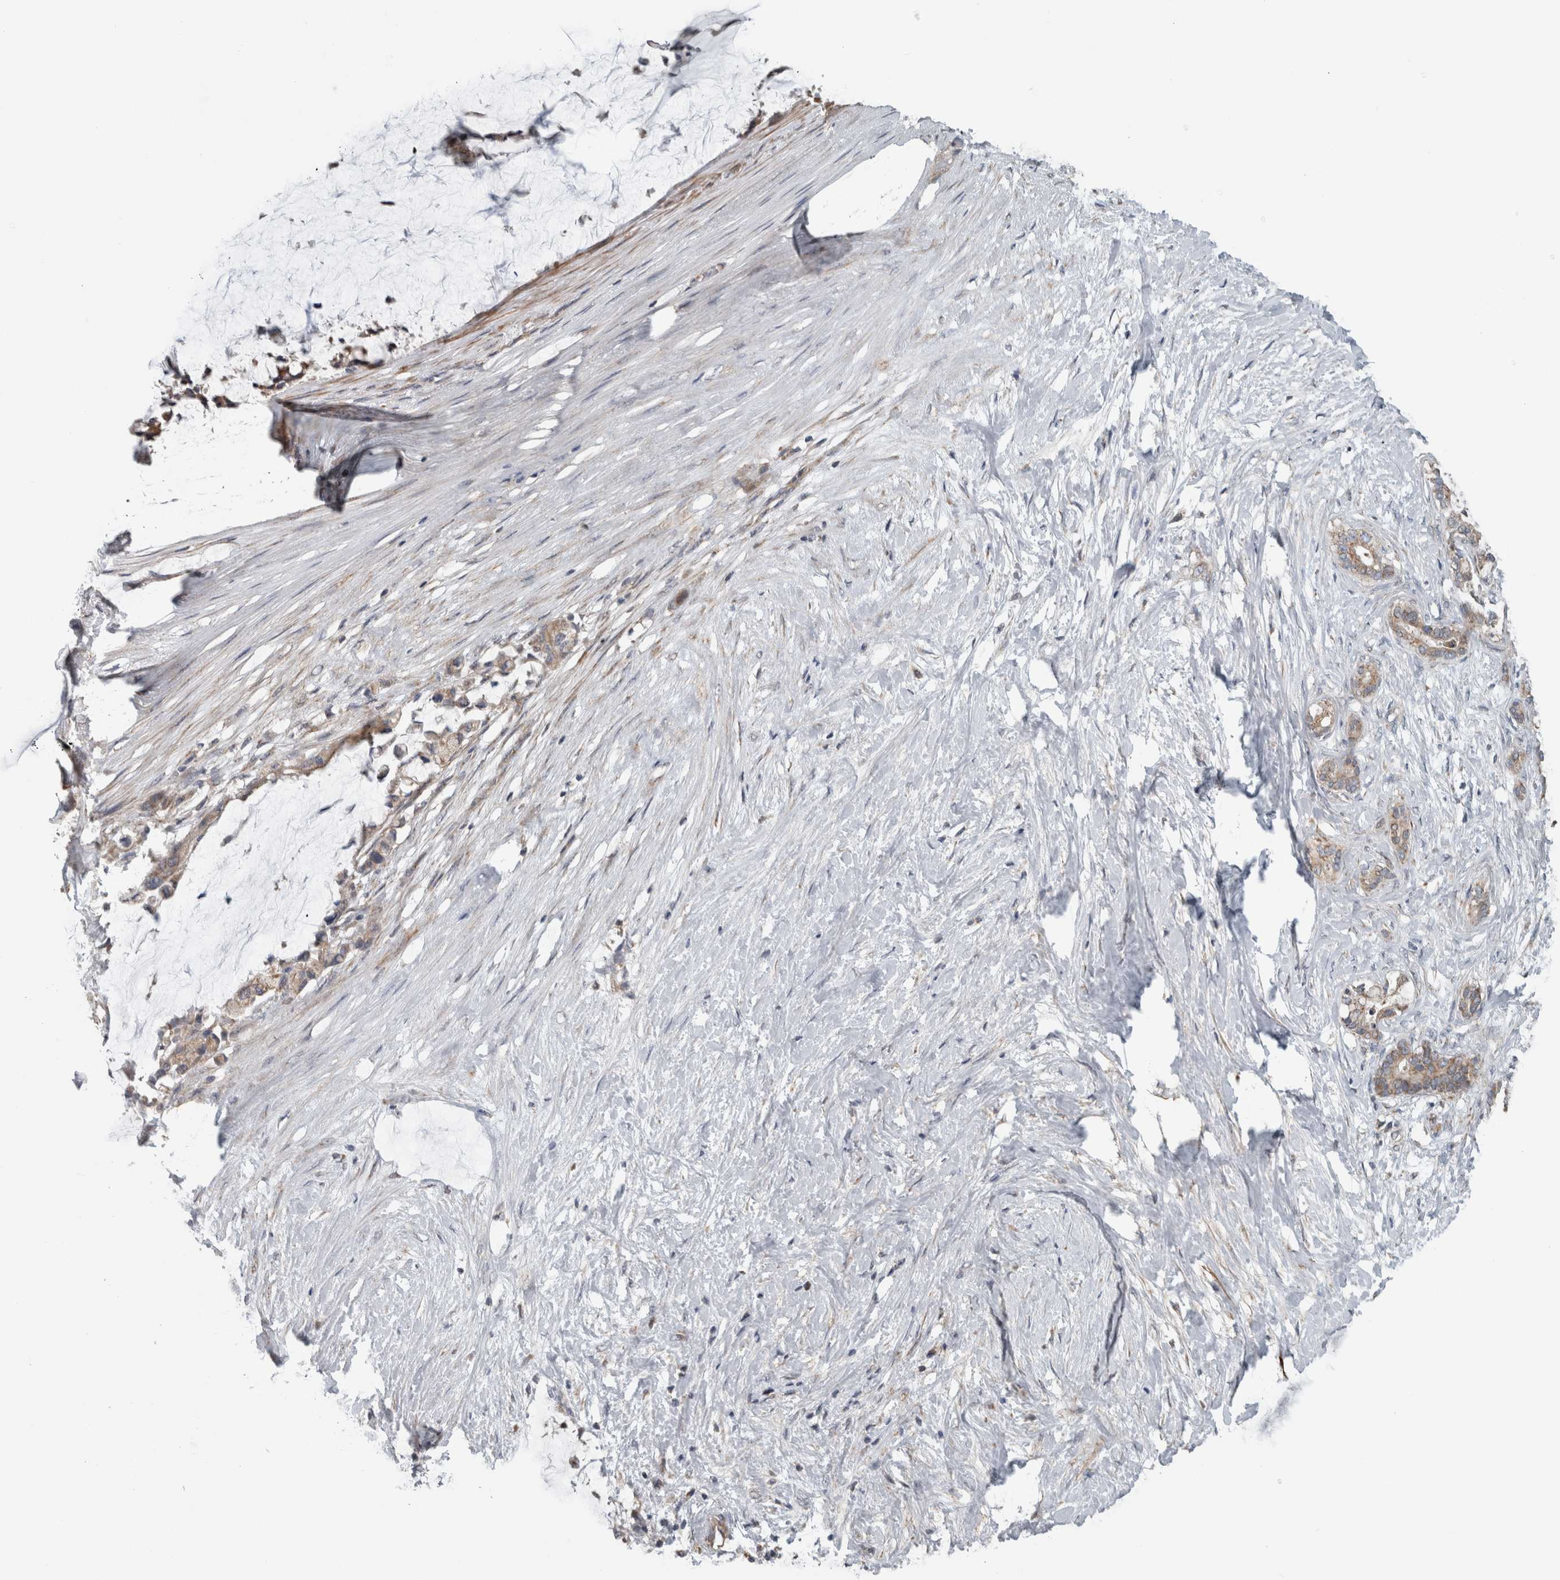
{"staining": {"intensity": "moderate", "quantity": ">75%", "location": "cytoplasmic/membranous"}, "tissue": "pancreatic cancer", "cell_type": "Tumor cells", "image_type": "cancer", "snomed": [{"axis": "morphology", "description": "Adenocarcinoma, NOS"}, {"axis": "topography", "description": "Pancreas"}], "caption": "An immunohistochemistry (IHC) micrograph of tumor tissue is shown. Protein staining in brown shows moderate cytoplasmic/membranous positivity in pancreatic cancer within tumor cells.", "gene": "ARMC1", "patient": {"sex": "male", "age": 41}}